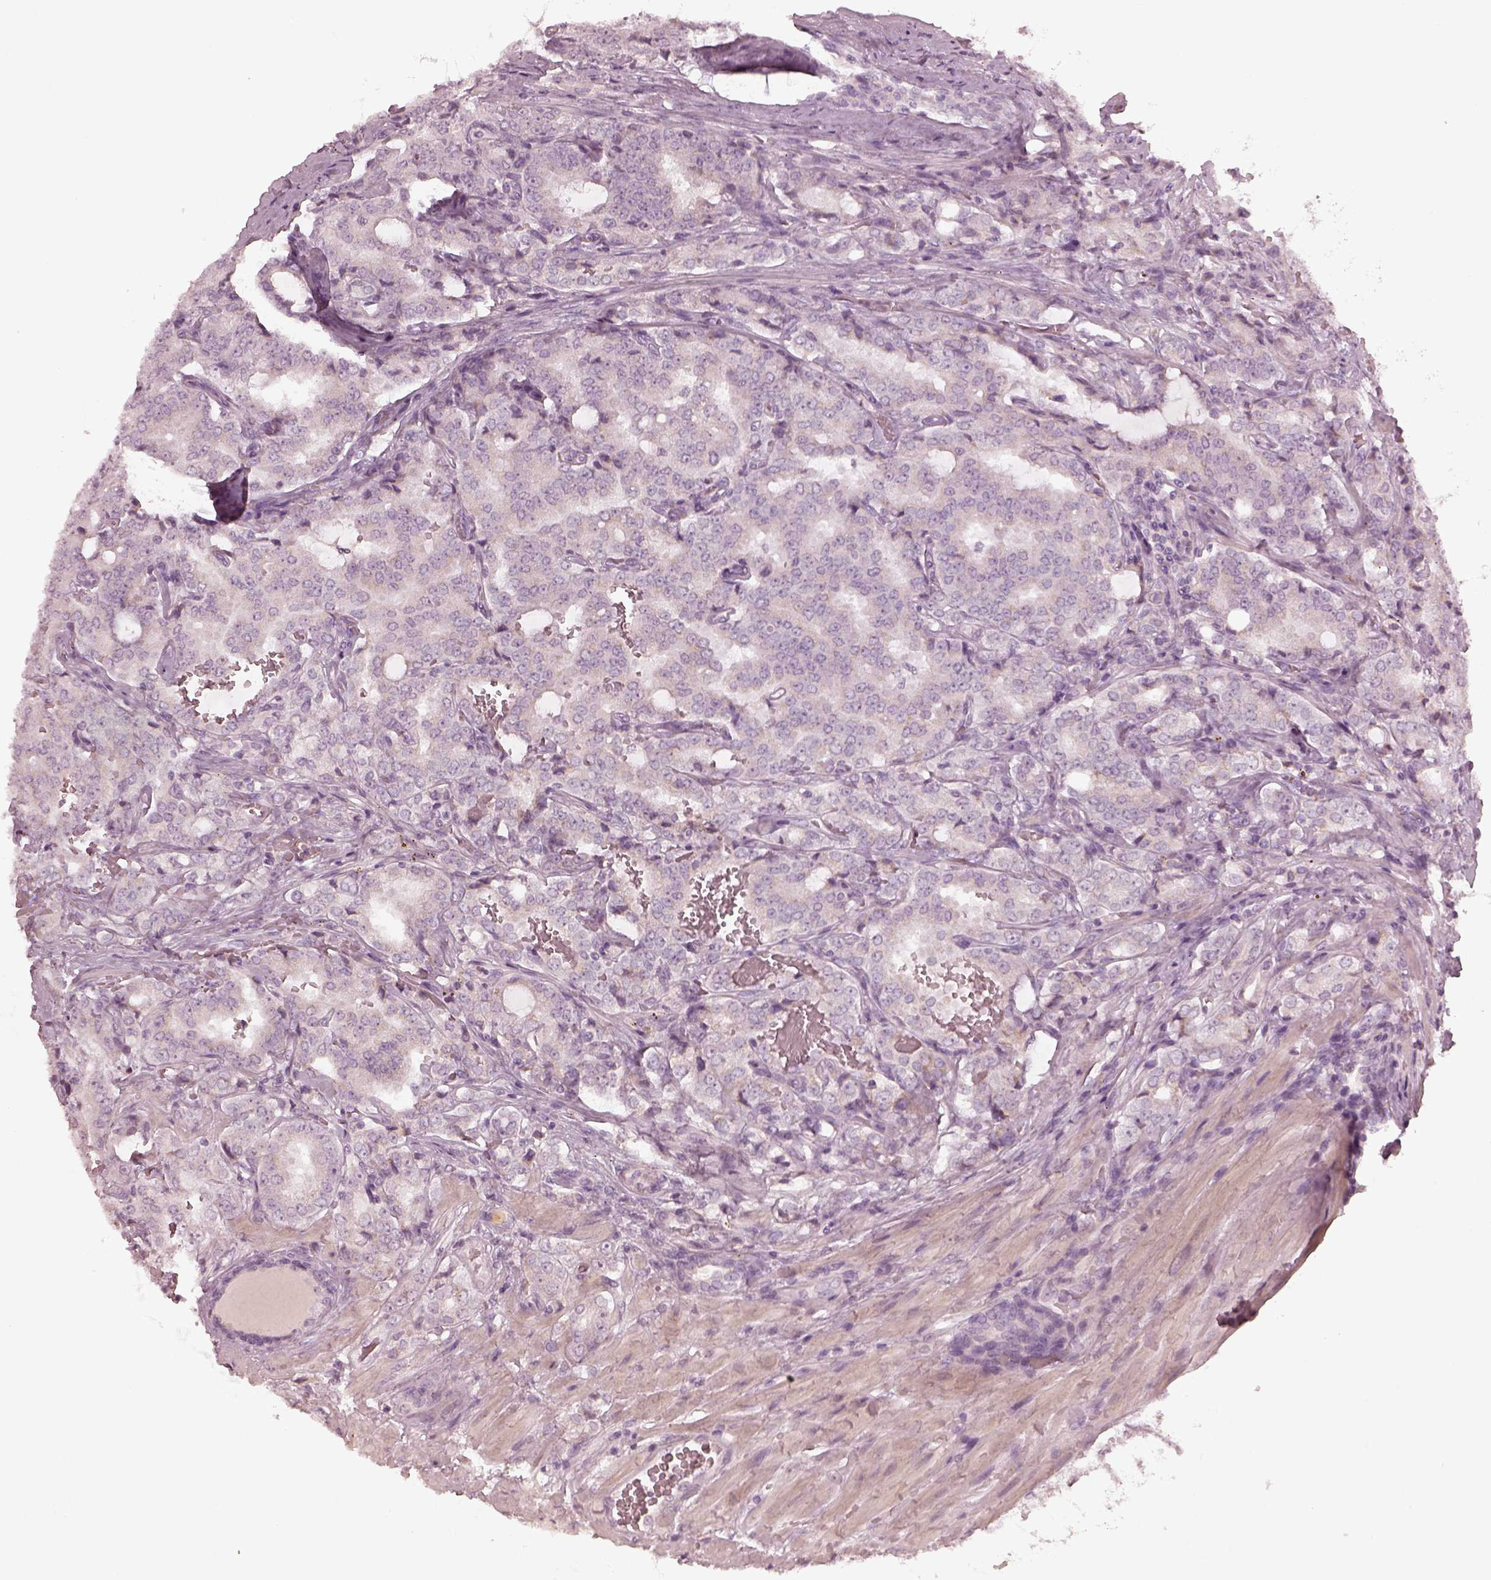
{"staining": {"intensity": "negative", "quantity": "none", "location": "none"}, "tissue": "prostate cancer", "cell_type": "Tumor cells", "image_type": "cancer", "snomed": [{"axis": "morphology", "description": "Adenocarcinoma, NOS"}, {"axis": "topography", "description": "Prostate"}], "caption": "High power microscopy micrograph of an IHC histopathology image of prostate cancer (adenocarcinoma), revealing no significant staining in tumor cells. (IHC, brightfield microscopy, high magnification).", "gene": "MIA", "patient": {"sex": "male", "age": 65}}